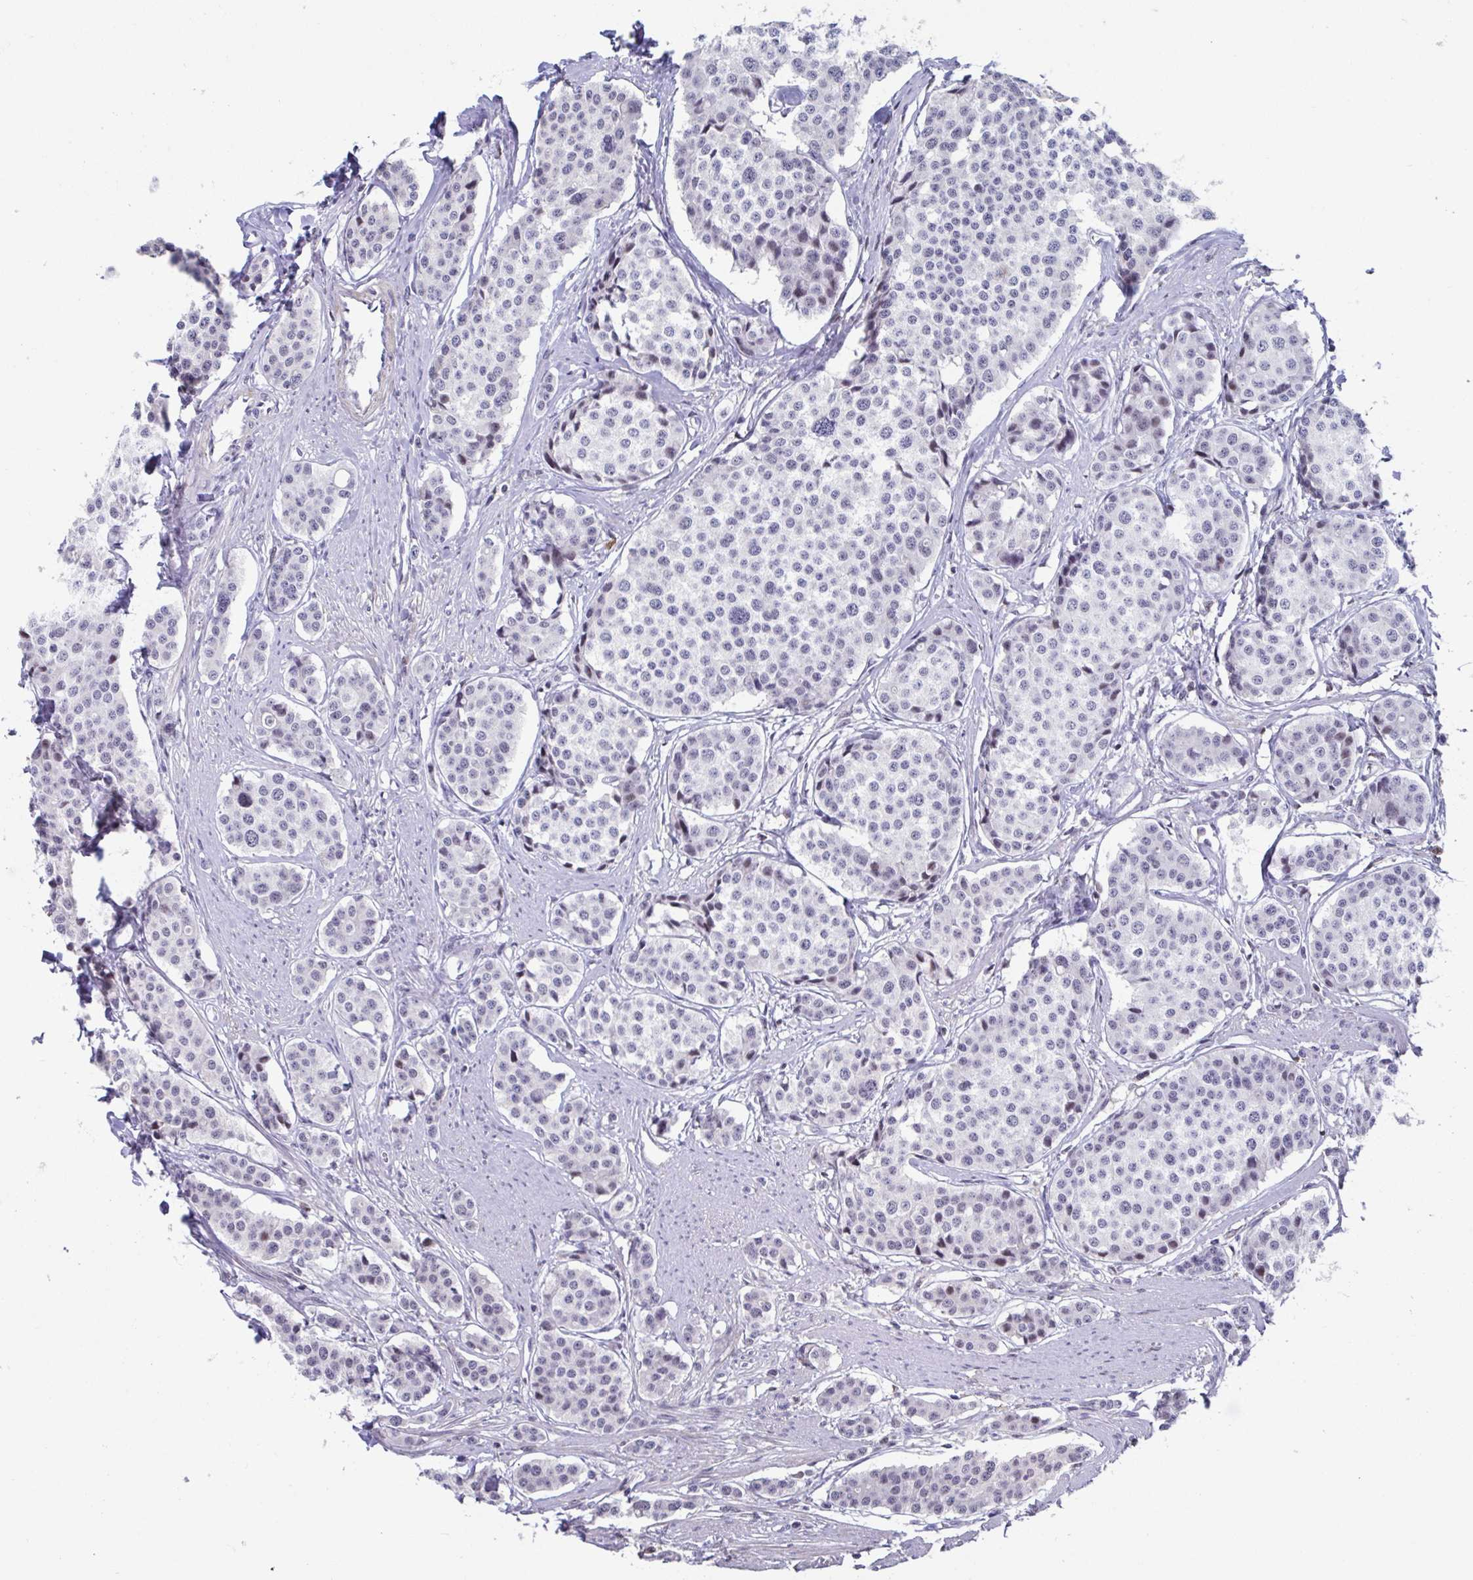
{"staining": {"intensity": "negative", "quantity": "none", "location": "none"}, "tissue": "carcinoid", "cell_type": "Tumor cells", "image_type": "cancer", "snomed": [{"axis": "morphology", "description": "Carcinoid, malignant, NOS"}, {"axis": "topography", "description": "Small intestine"}], "caption": "High magnification brightfield microscopy of carcinoid (malignant) stained with DAB (brown) and counterstained with hematoxylin (blue): tumor cells show no significant positivity.", "gene": "WDR72", "patient": {"sex": "male", "age": 60}}